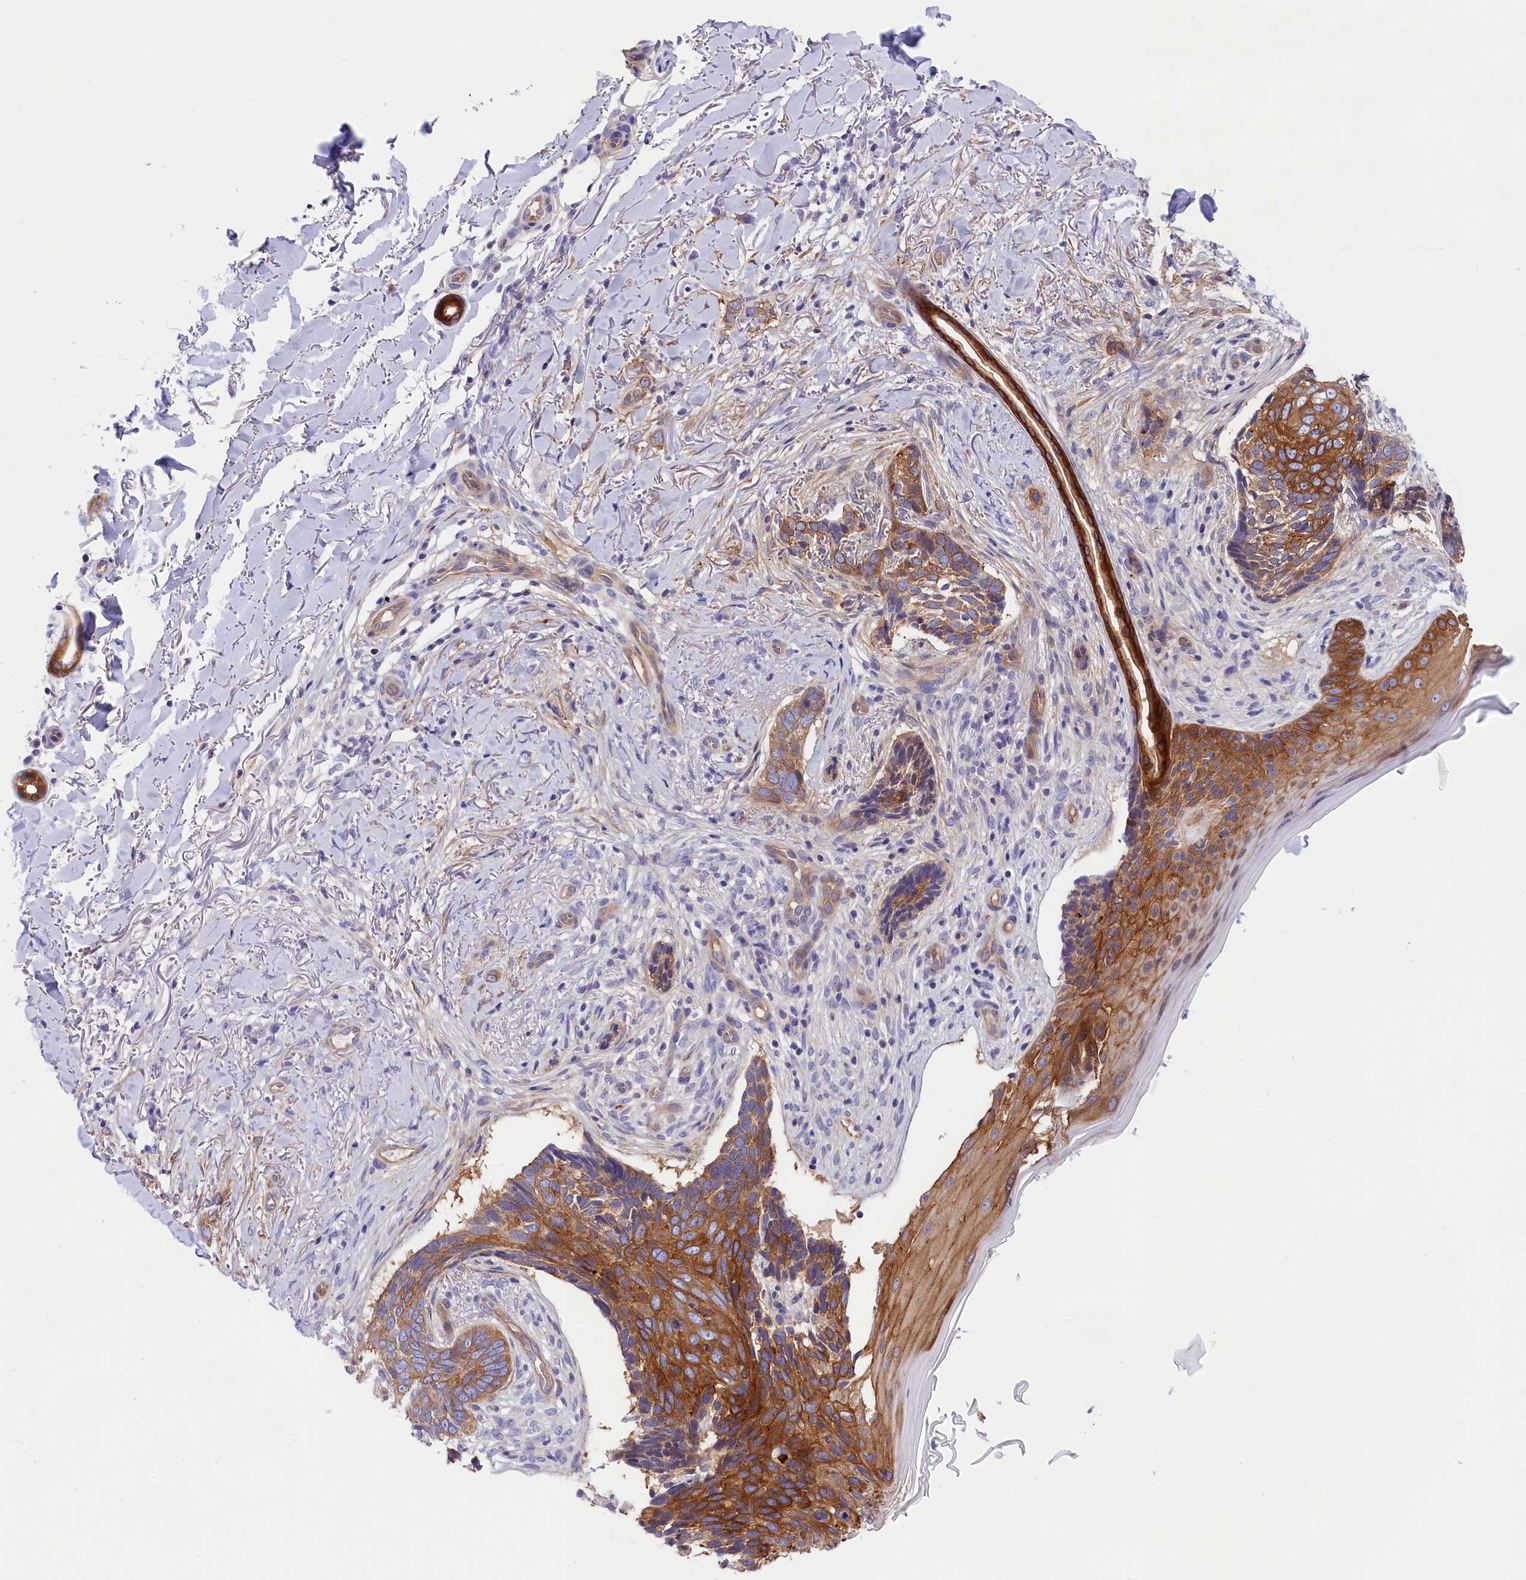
{"staining": {"intensity": "strong", "quantity": ">75%", "location": "cytoplasmic/membranous"}, "tissue": "skin cancer", "cell_type": "Tumor cells", "image_type": "cancer", "snomed": [{"axis": "morphology", "description": "Normal tissue, NOS"}, {"axis": "morphology", "description": "Basal cell carcinoma"}, {"axis": "topography", "description": "Skin"}], "caption": "Immunohistochemical staining of skin cancer reveals high levels of strong cytoplasmic/membranous protein positivity in approximately >75% of tumor cells. (DAB (3,3'-diaminobenzidine) = brown stain, brightfield microscopy at high magnification).", "gene": "PPP1R13L", "patient": {"sex": "female", "age": 67}}